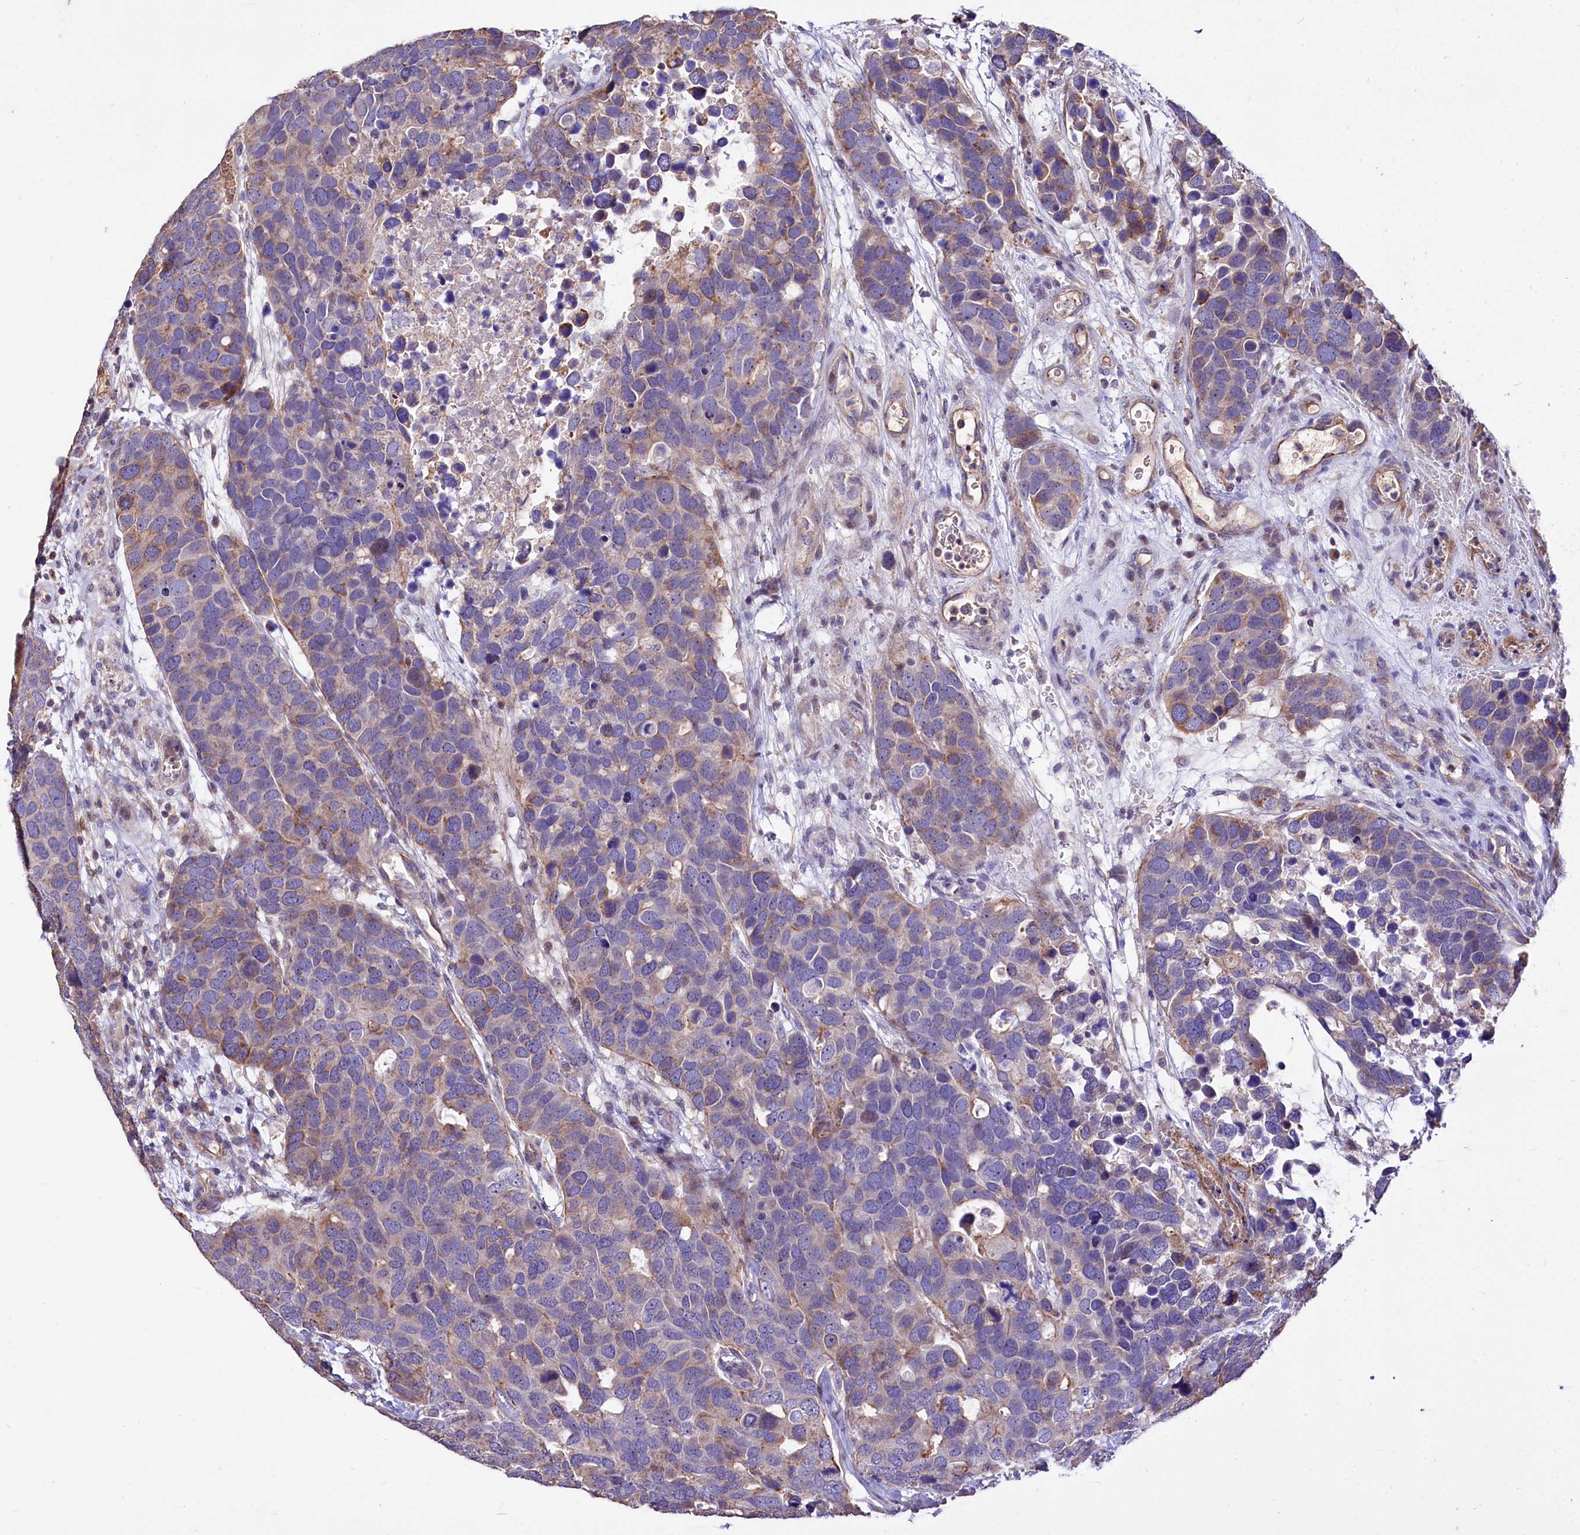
{"staining": {"intensity": "moderate", "quantity": "25%-75%", "location": "cytoplasmic/membranous"}, "tissue": "breast cancer", "cell_type": "Tumor cells", "image_type": "cancer", "snomed": [{"axis": "morphology", "description": "Duct carcinoma"}, {"axis": "topography", "description": "Breast"}], "caption": "Moderate cytoplasmic/membranous expression is identified in about 25%-75% of tumor cells in breast cancer (invasive ductal carcinoma).", "gene": "RPUSD3", "patient": {"sex": "female", "age": 83}}